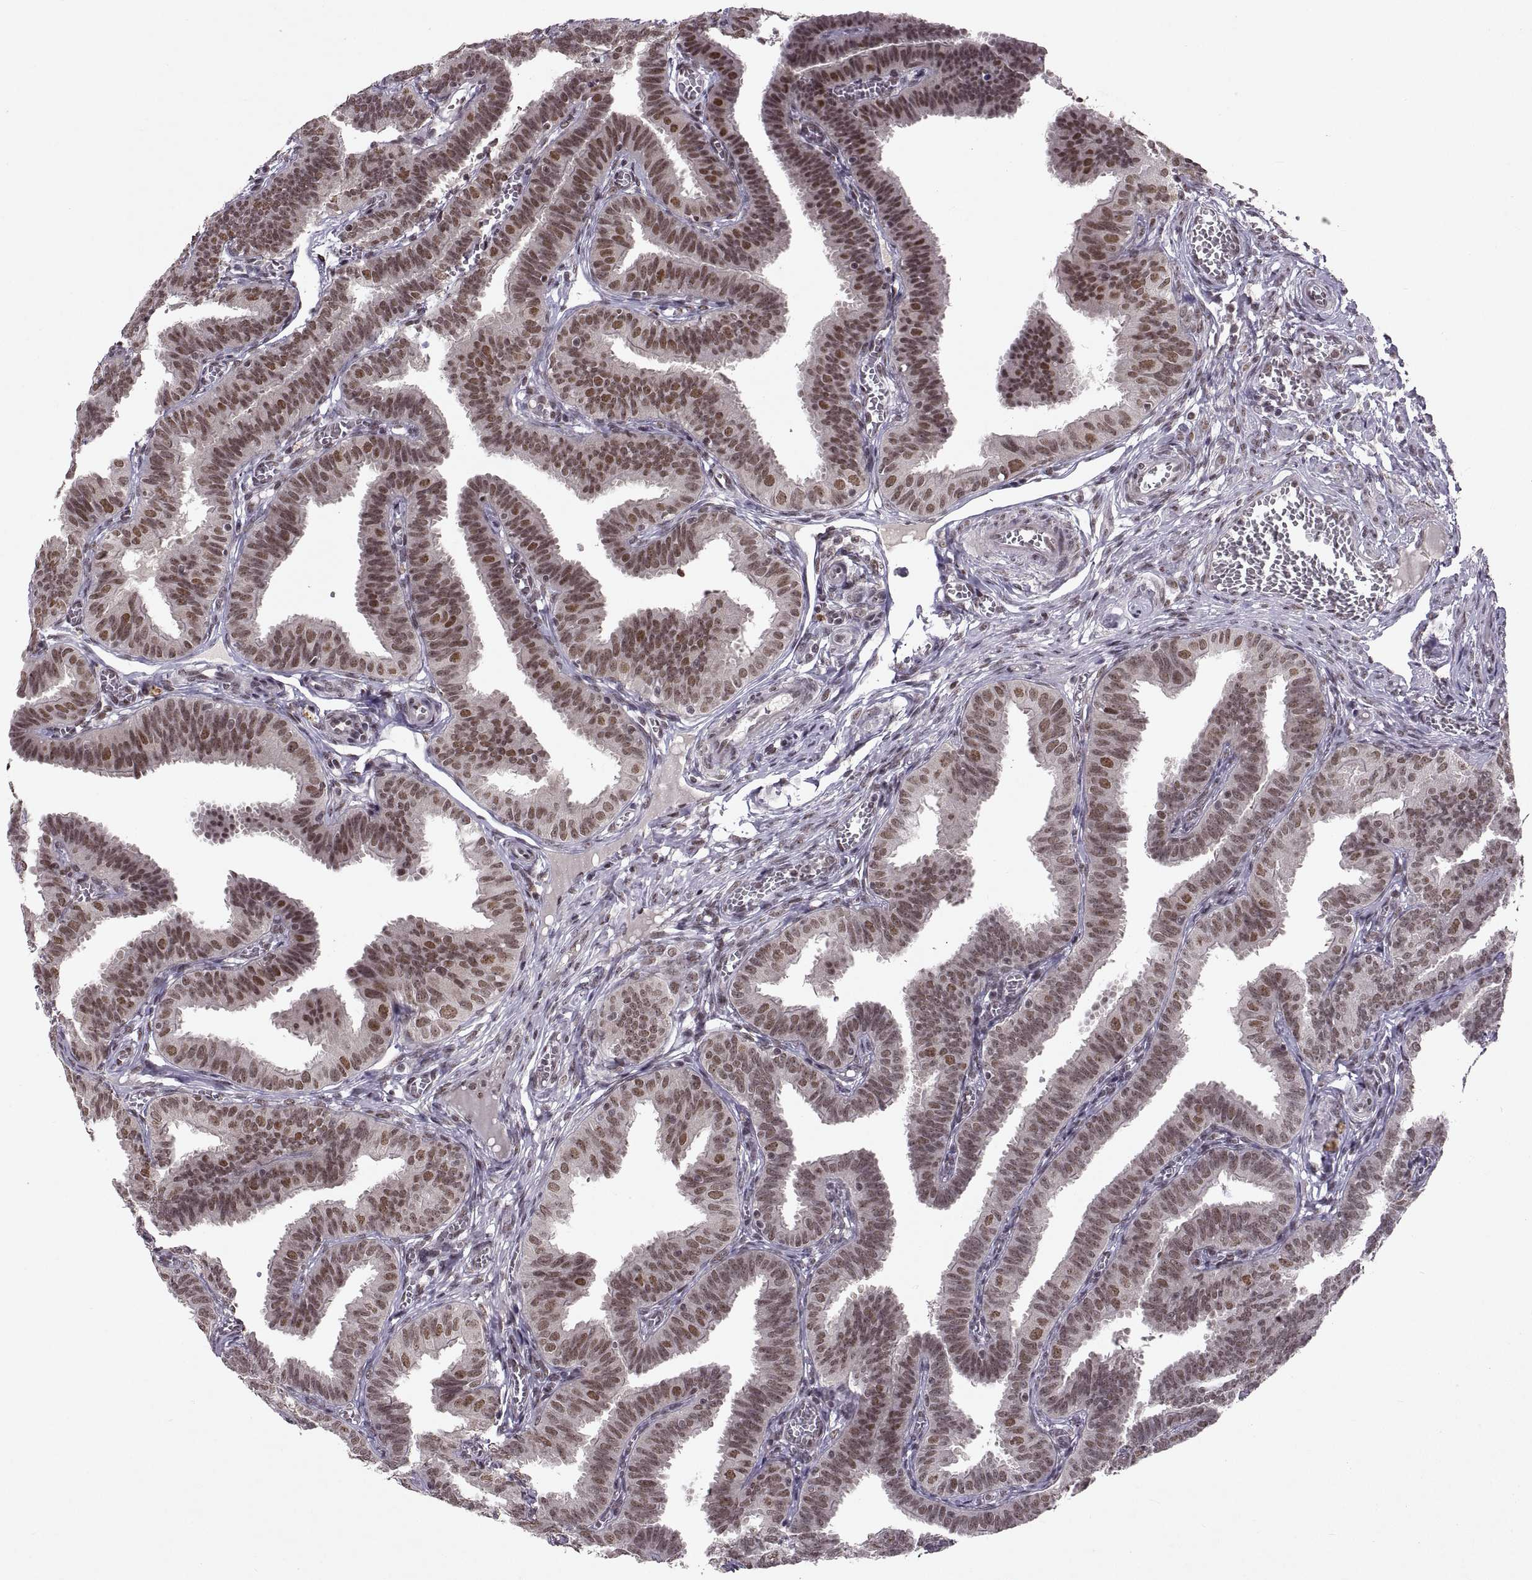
{"staining": {"intensity": "moderate", "quantity": ">75%", "location": "nuclear"}, "tissue": "fallopian tube", "cell_type": "Glandular cells", "image_type": "normal", "snomed": [{"axis": "morphology", "description": "Normal tissue, NOS"}, {"axis": "topography", "description": "Fallopian tube"}], "caption": "Protein analysis of unremarkable fallopian tube demonstrates moderate nuclear staining in about >75% of glandular cells. (brown staining indicates protein expression, while blue staining denotes nuclei).", "gene": "MT1E", "patient": {"sex": "female", "age": 25}}